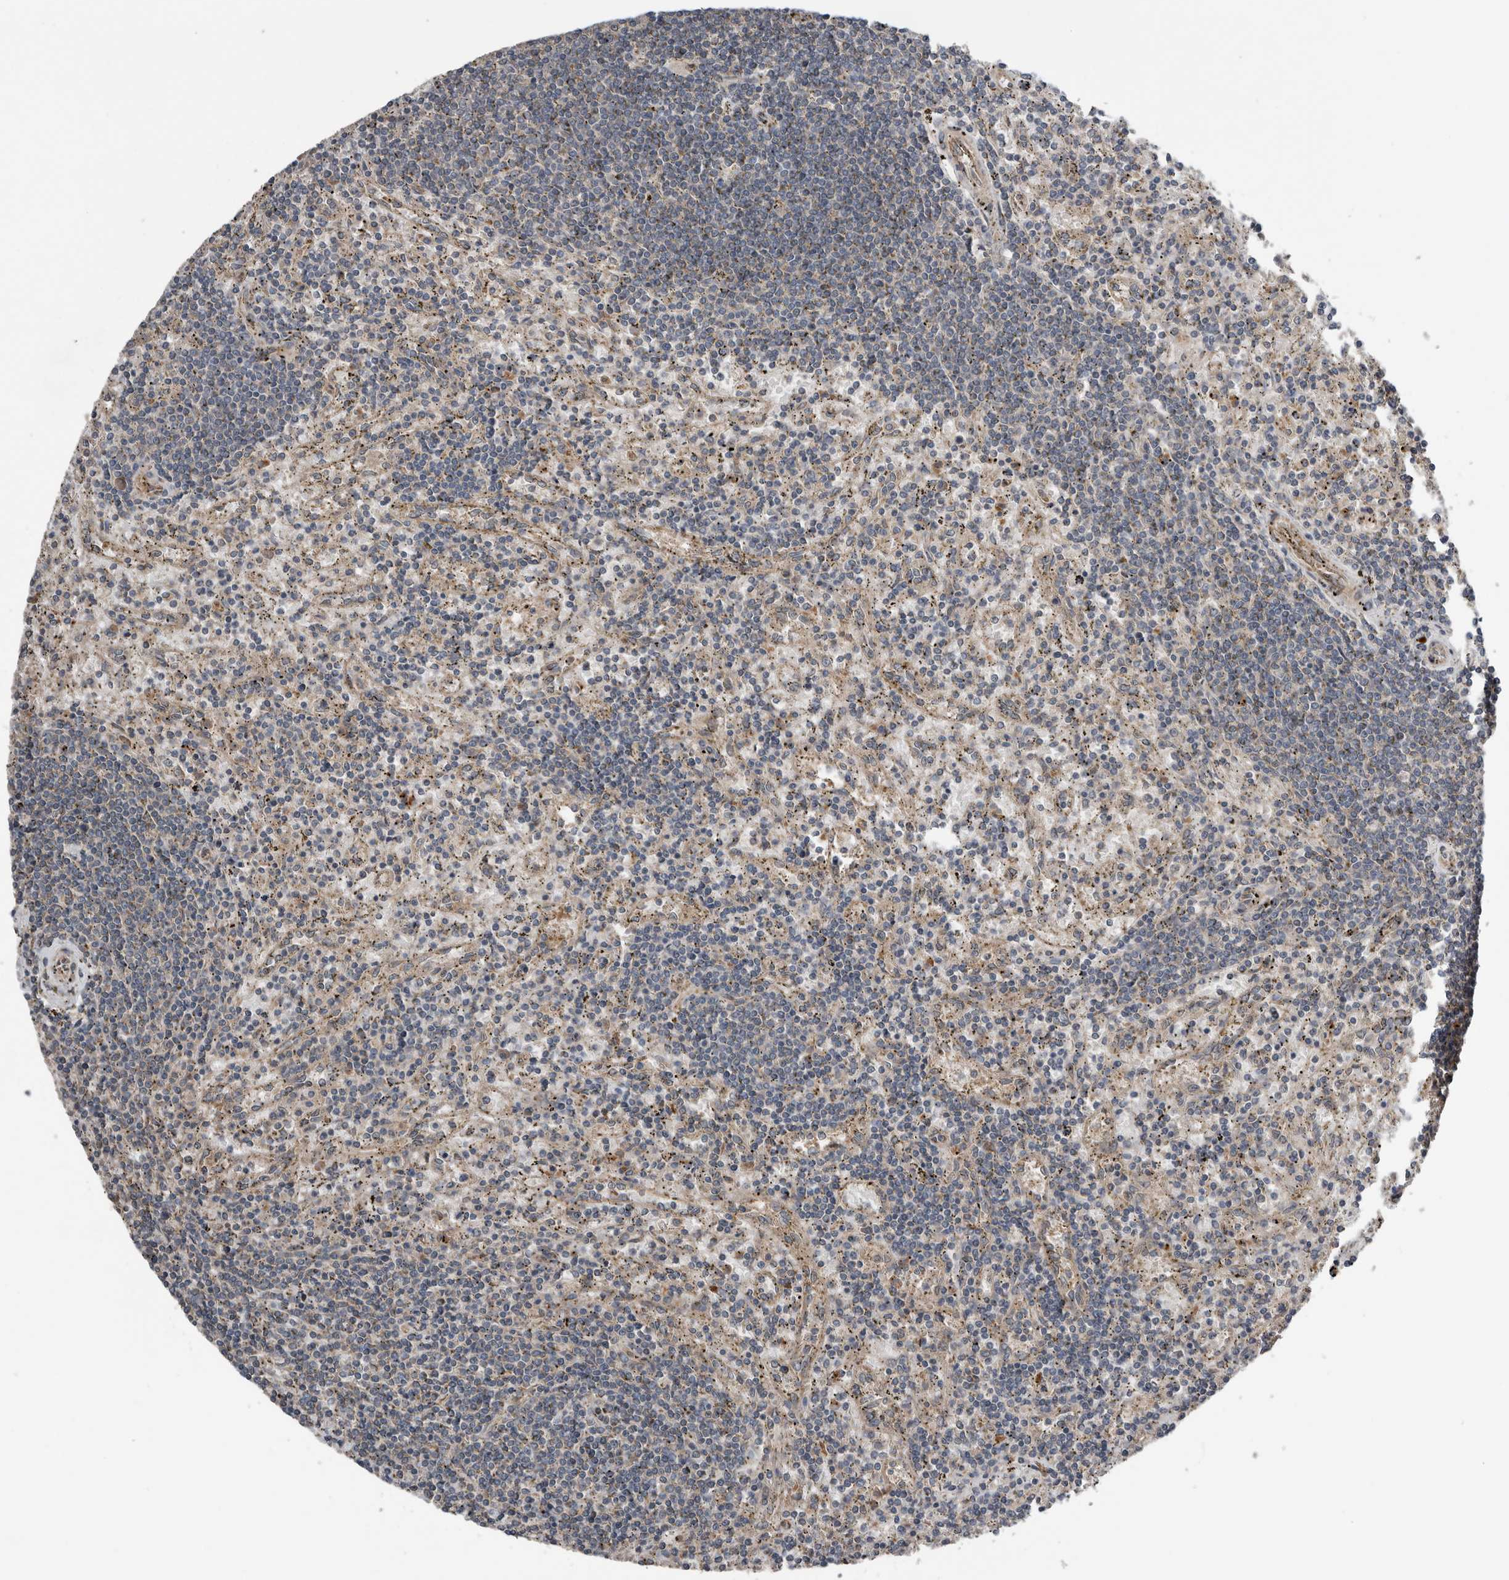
{"staining": {"intensity": "negative", "quantity": "none", "location": "none"}, "tissue": "lymphoma", "cell_type": "Tumor cells", "image_type": "cancer", "snomed": [{"axis": "morphology", "description": "Malignant lymphoma, non-Hodgkin's type, Low grade"}, {"axis": "topography", "description": "Spleen"}], "caption": "An immunohistochemistry image of low-grade malignant lymphoma, non-Hodgkin's type is shown. There is no staining in tumor cells of low-grade malignant lymphoma, non-Hodgkin's type.", "gene": "DNAJB4", "patient": {"sex": "male", "age": 76}}